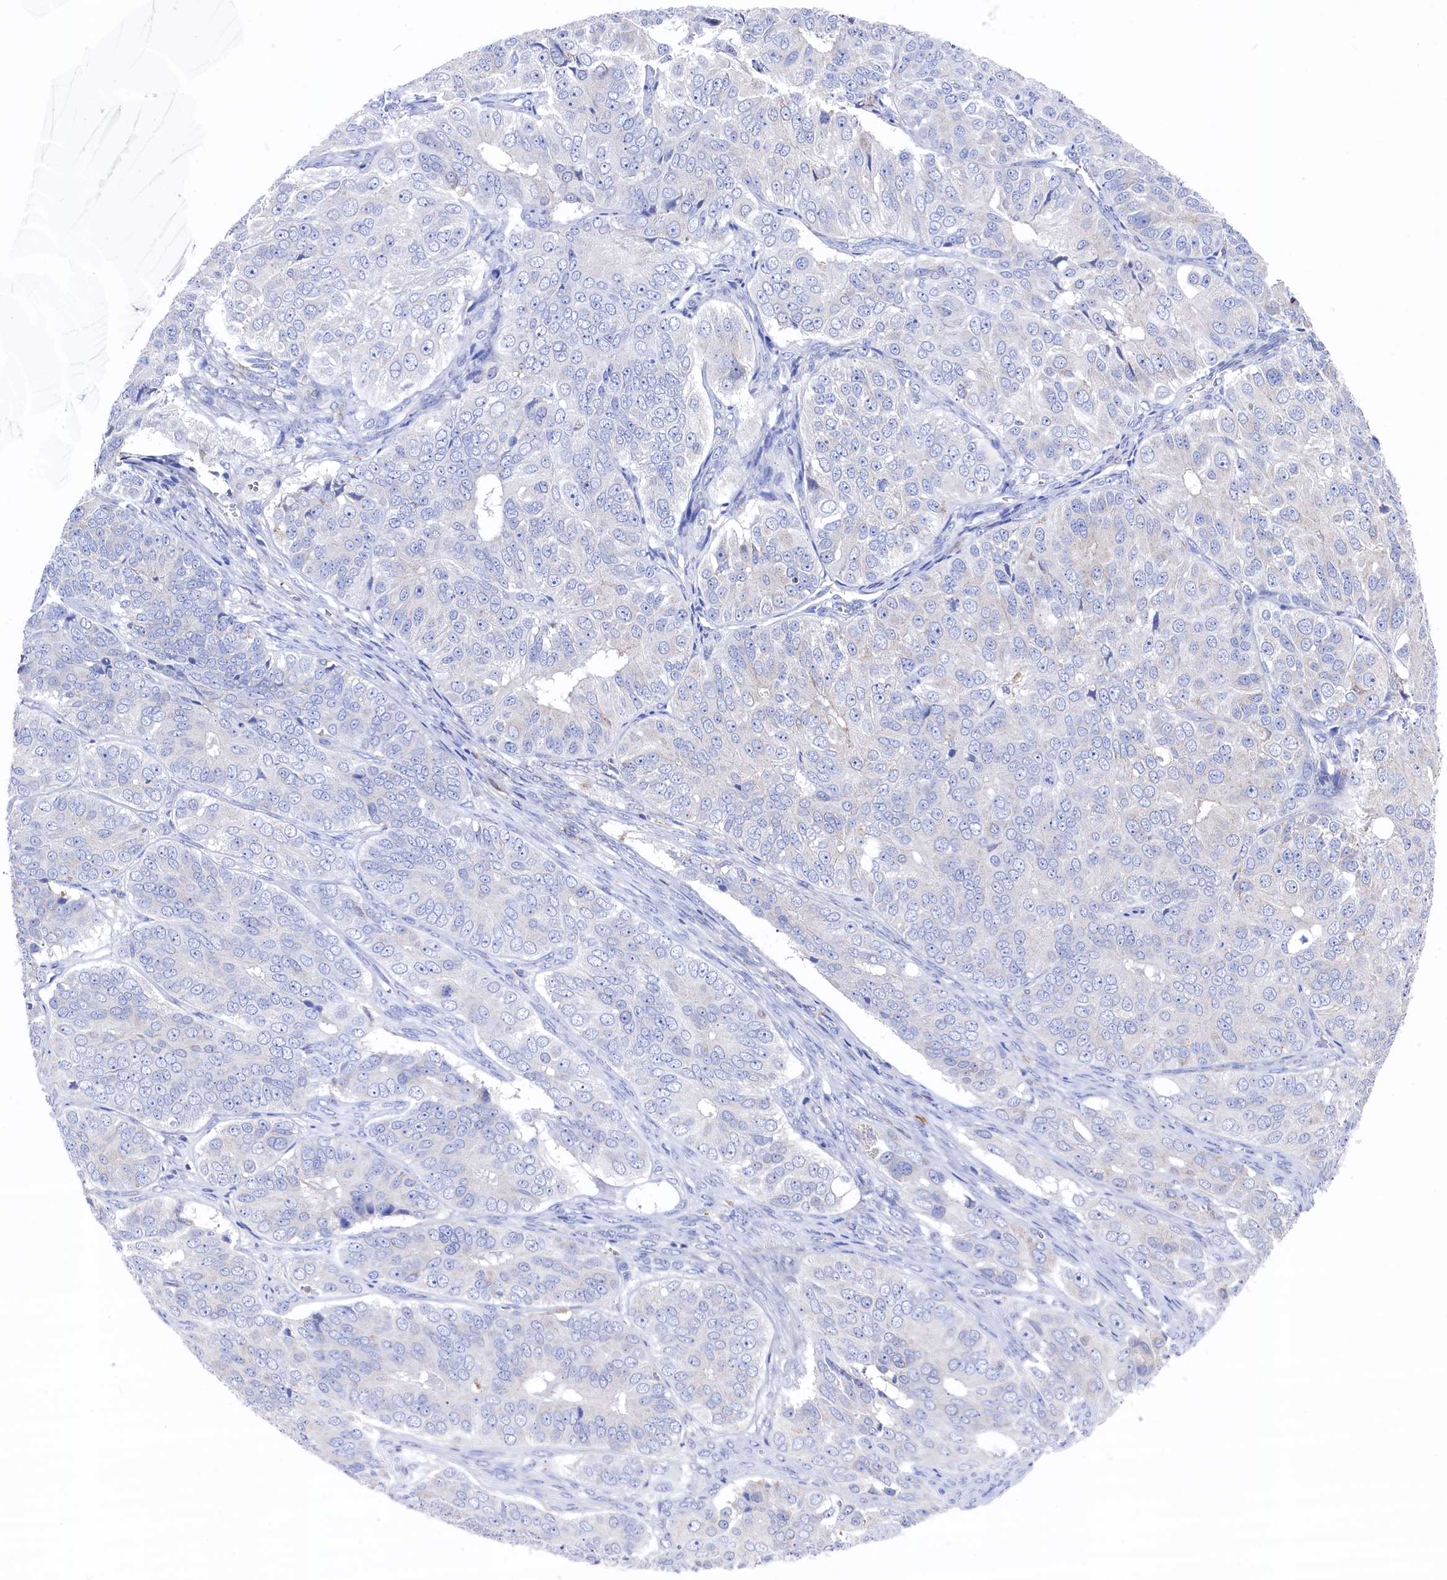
{"staining": {"intensity": "negative", "quantity": "none", "location": "none"}, "tissue": "ovarian cancer", "cell_type": "Tumor cells", "image_type": "cancer", "snomed": [{"axis": "morphology", "description": "Carcinoma, endometroid"}, {"axis": "topography", "description": "Ovary"}], "caption": "A photomicrograph of ovarian cancer (endometroid carcinoma) stained for a protein reveals no brown staining in tumor cells.", "gene": "C12orf73", "patient": {"sex": "female", "age": 51}}